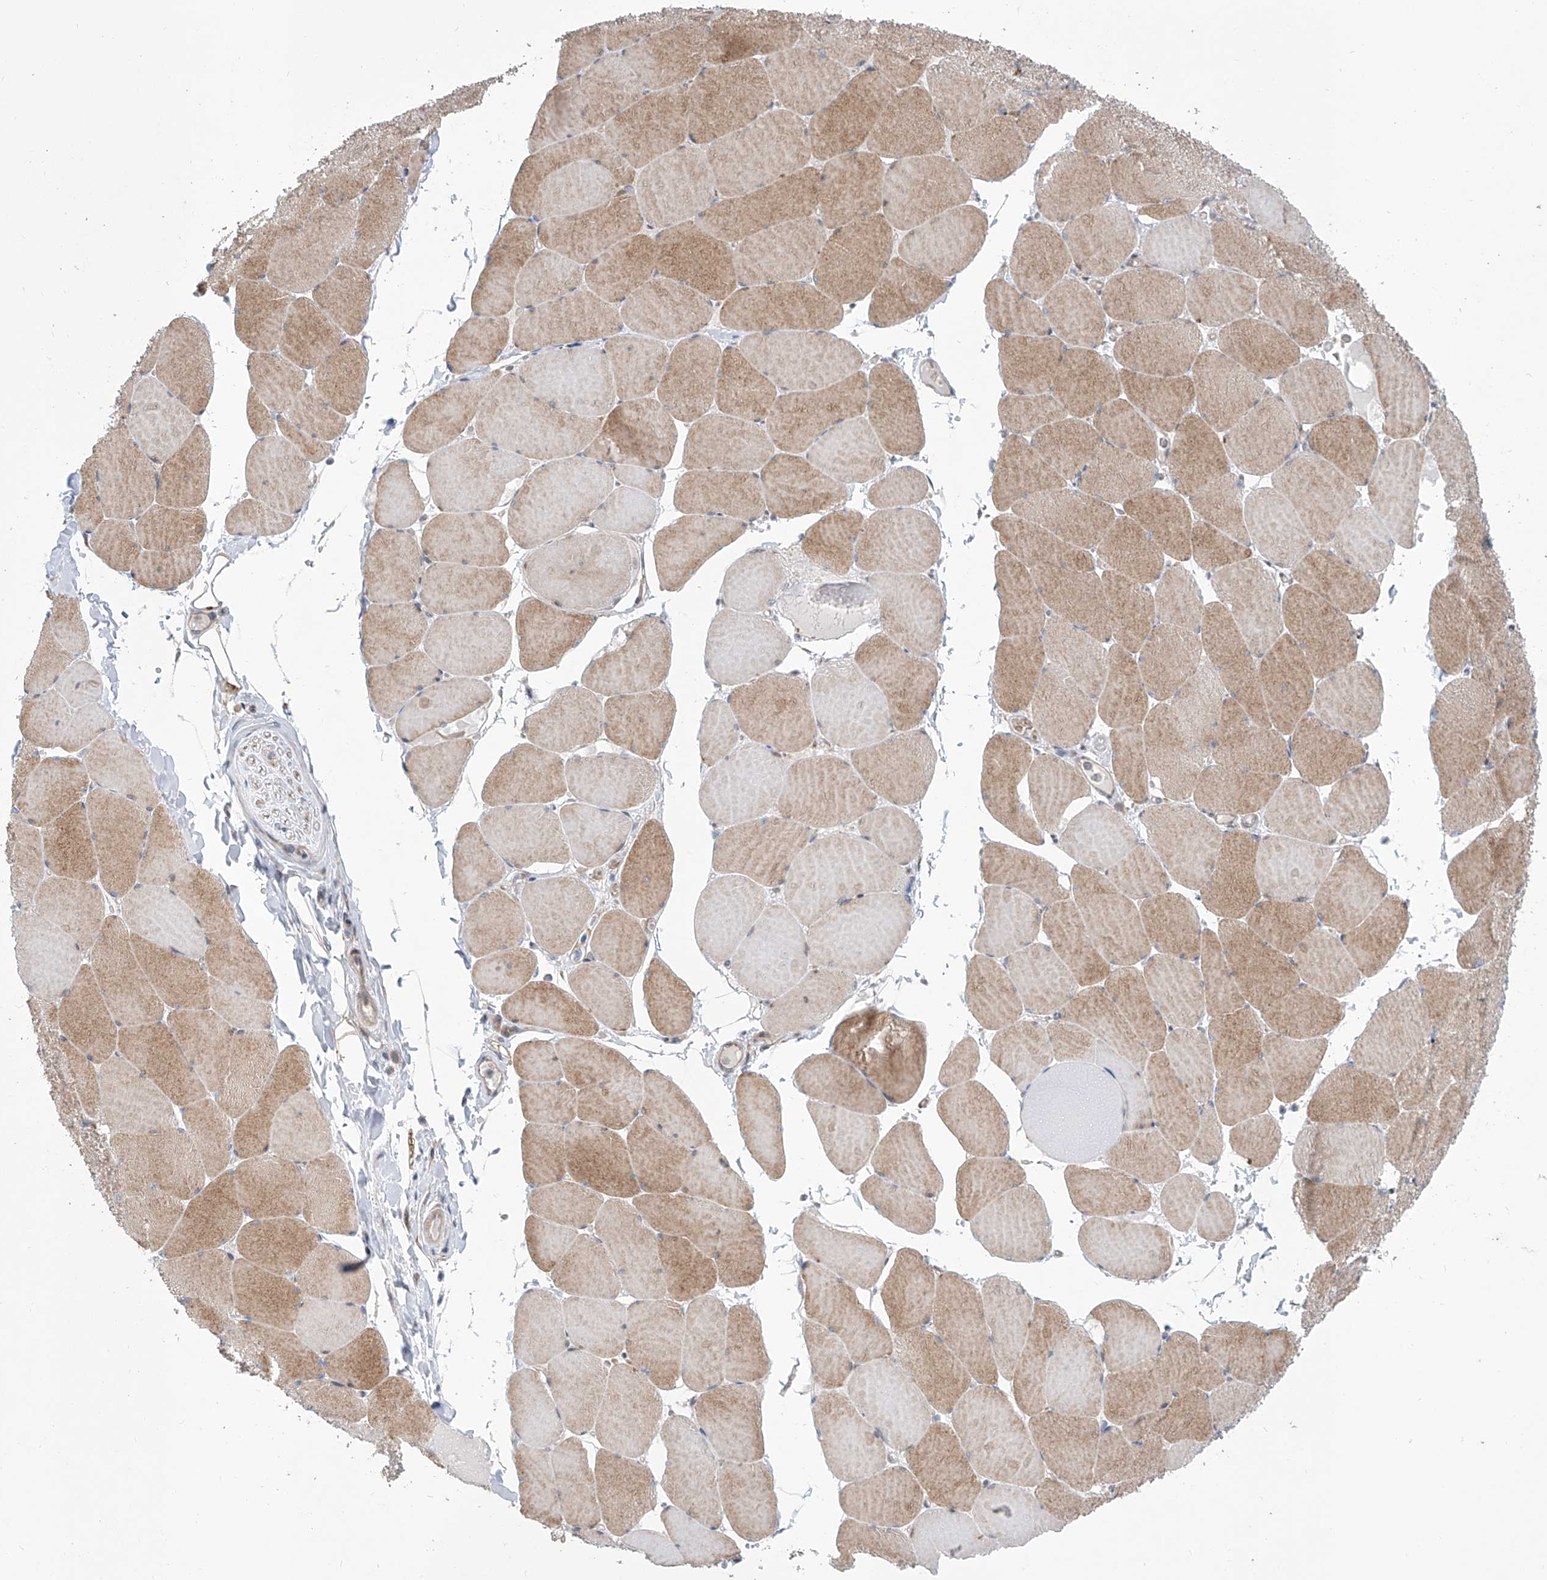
{"staining": {"intensity": "moderate", "quantity": "25%-75%", "location": "cytoplasmic/membranous"}, "tissue": "skeletal muscle", "cell_type": "Myocytes", "image_type": "normal", "snomed": [{"axis": "morphology", "description": "Normal tissue, NOS"}, {"axis": "topography", "description": "Skeletal muscle"}, {"axis": "topography", "description": "Head-Neck"}], "caption": "Myocytes display medium levels of moderate cytoplasmic/membranous positivity in approximately 25%-75% of cells in benign human skeletal muscle.", "gene": "LRRC1", "patient": {"sex": "male", "age": 66}}